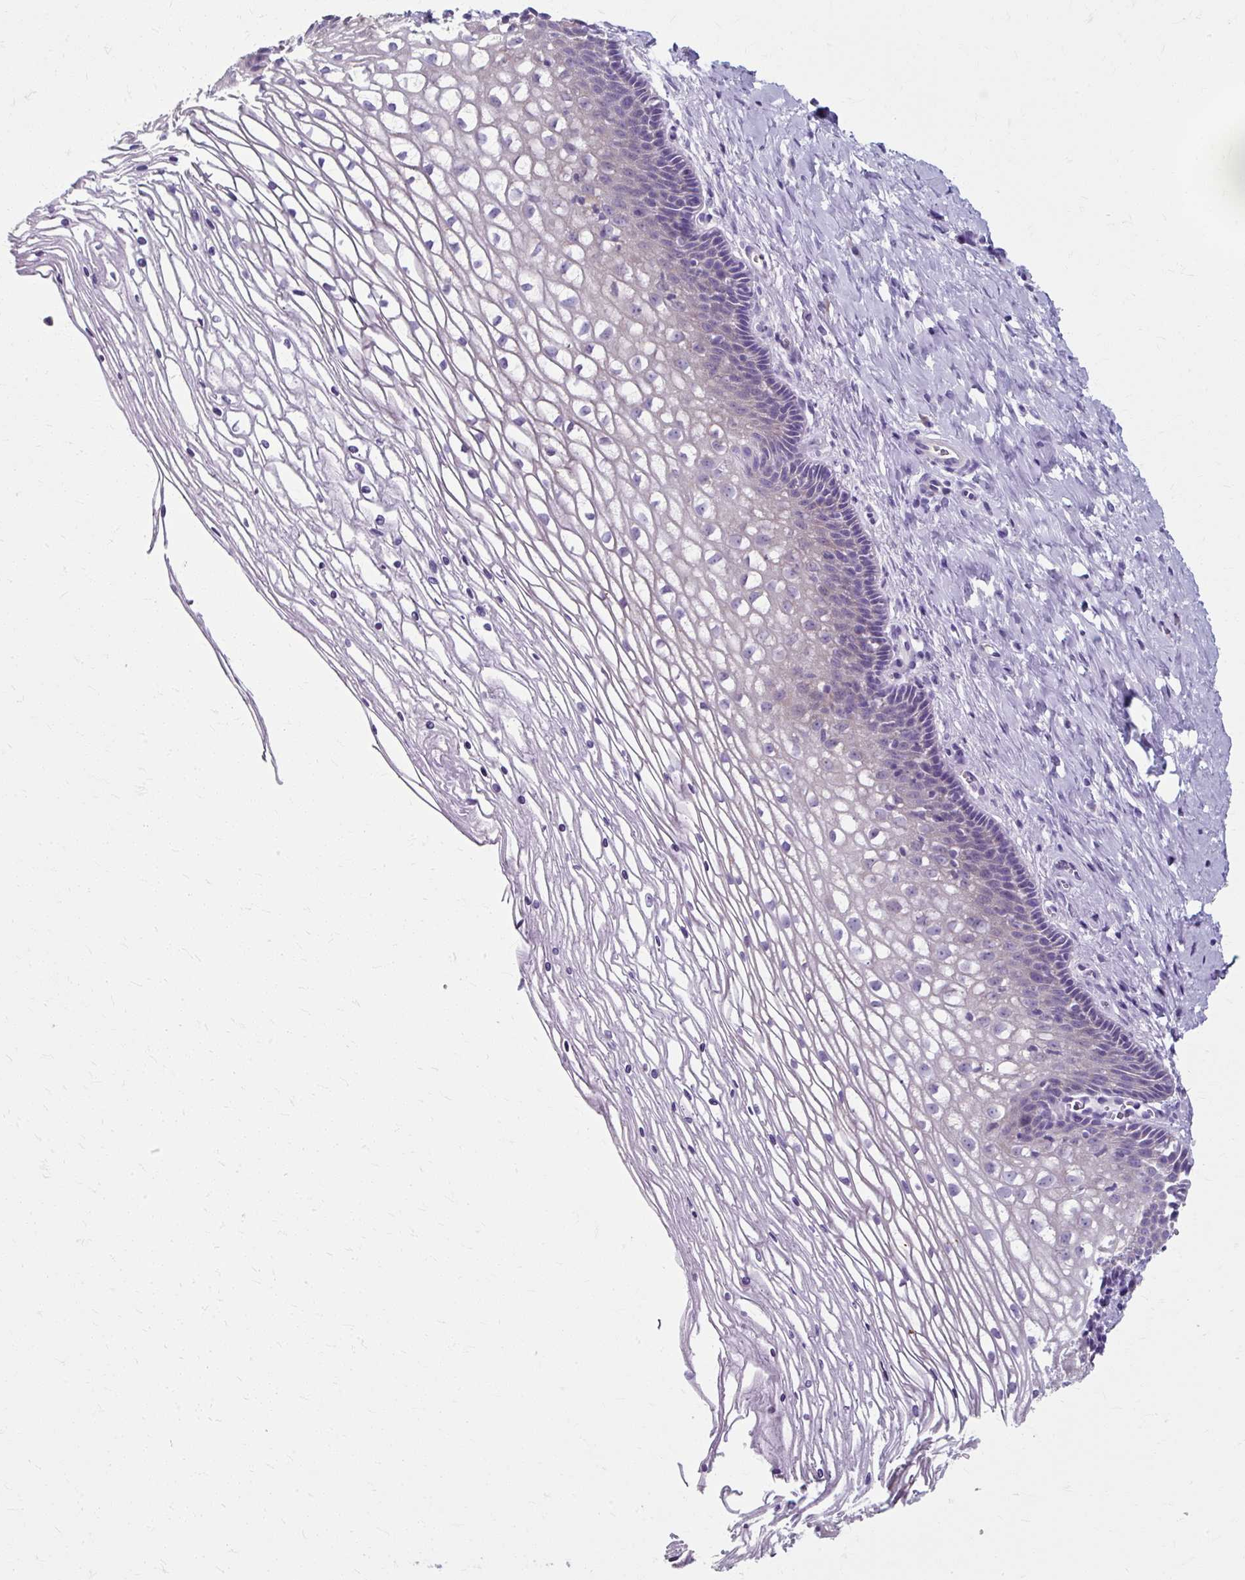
{"staining": {"intensity": "negative", "quantity": "none", "location": "none"}, "tissue": "cervix", "cell_type": "Glandular cells", "image_type": "normal", "snomed": [{"axis": "morphology", "description": "Normal tissue, NOS"}, {"axis": "topography", "description": "Cervix"}], "caption": "DAB immunohistochemical staining of normal human cervix demonstrates no significant staining in glandular cells.", "gene": "ZNF555", "patient": {"sex": "female", "age": 36}}